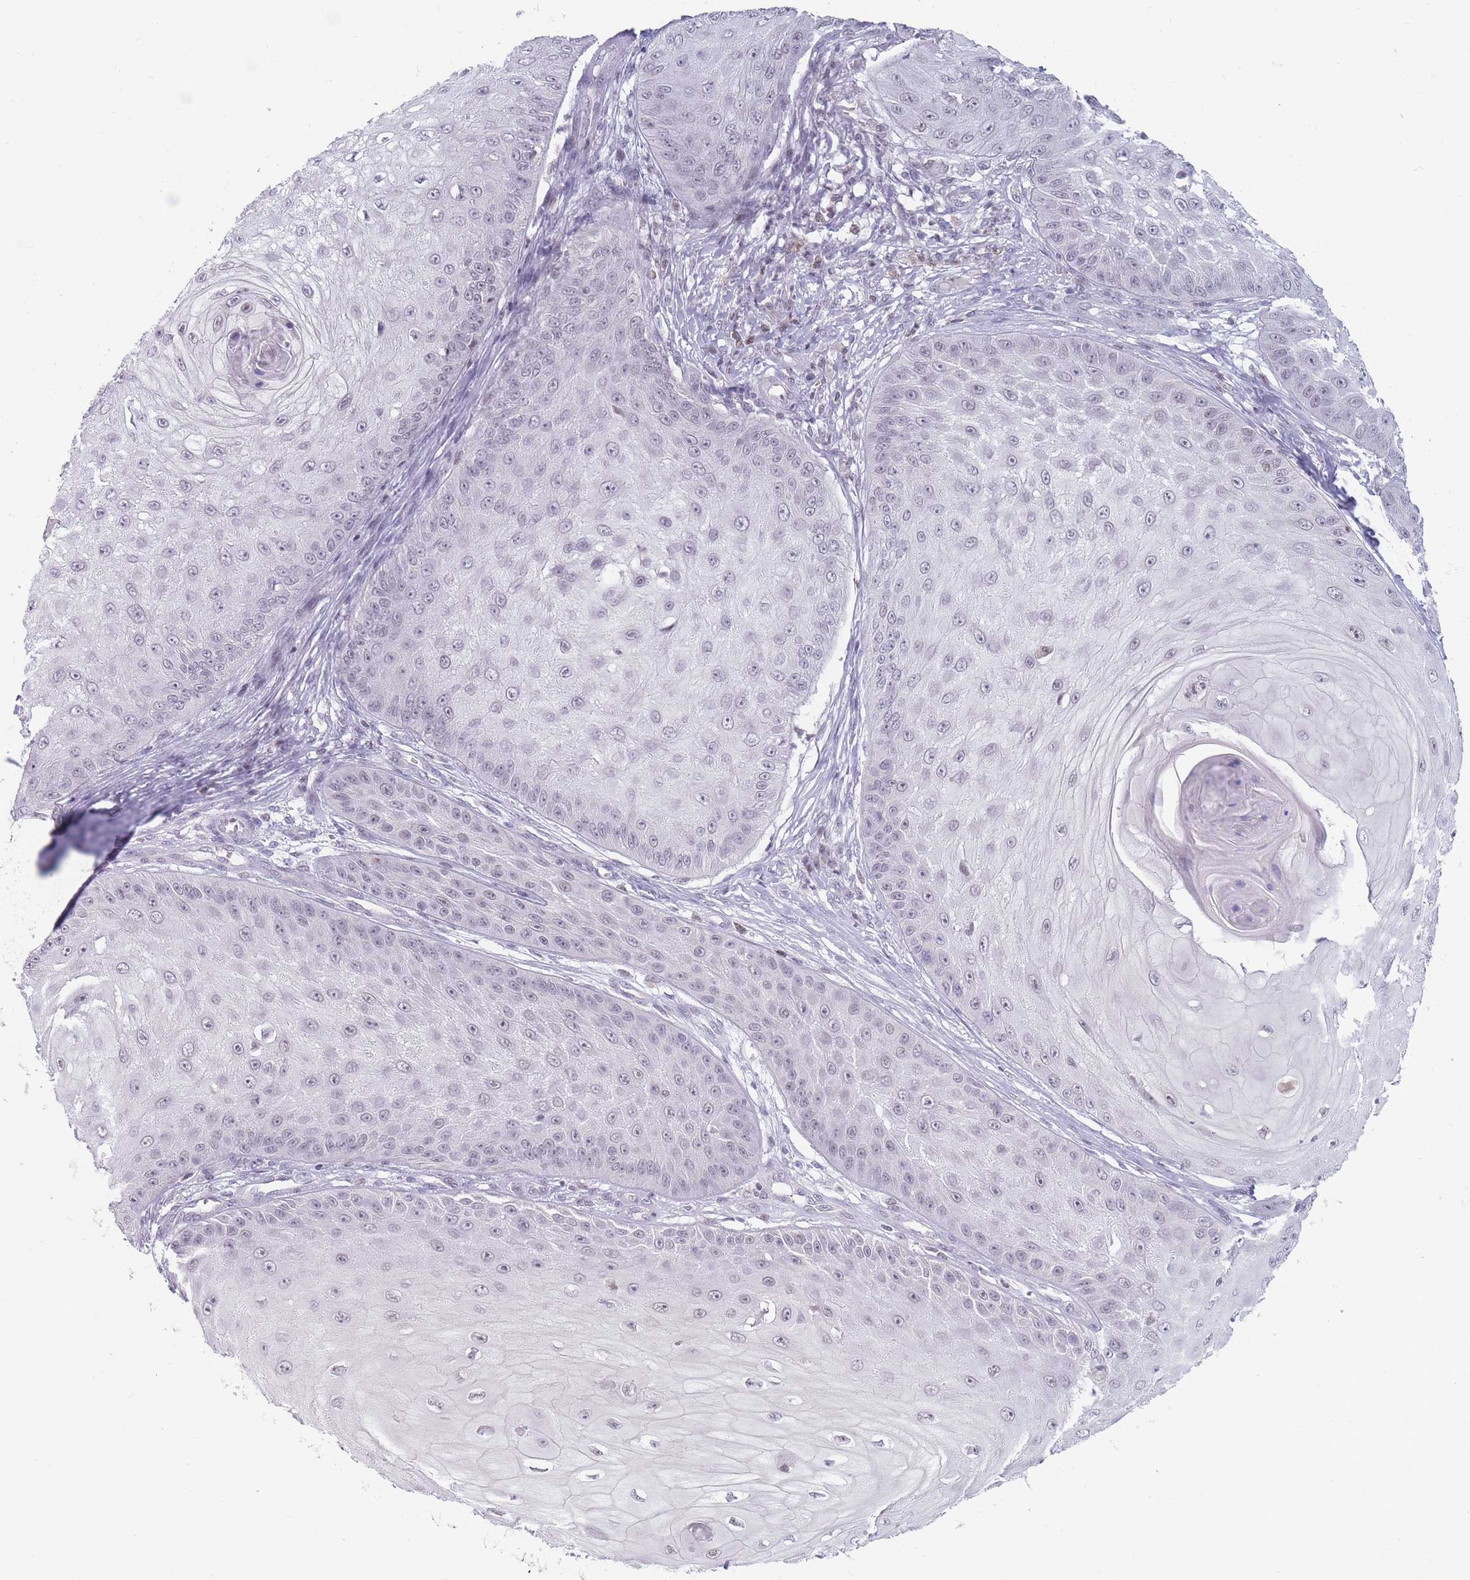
{"staining": {"intensity": "moderate", "quantity": "<25%", "location": "nuclear"}, "tissue": "skin cancer", "cell_type": "Tumor cells", "image_type": "cancer", "snomed": [{"axis": "morphology", "description": "Squamous cell carcinoma, NOS"}, {"axis": "topography", "description": "Skin"}], "caption": "This is a photomicrograph of IHC staining of squamous cell carcinoma (skin), which shows moderate positivity in the nuclear of tumor cells.", "gene": "ARID3B", "patient": {"sex": "male", "age": 70}}